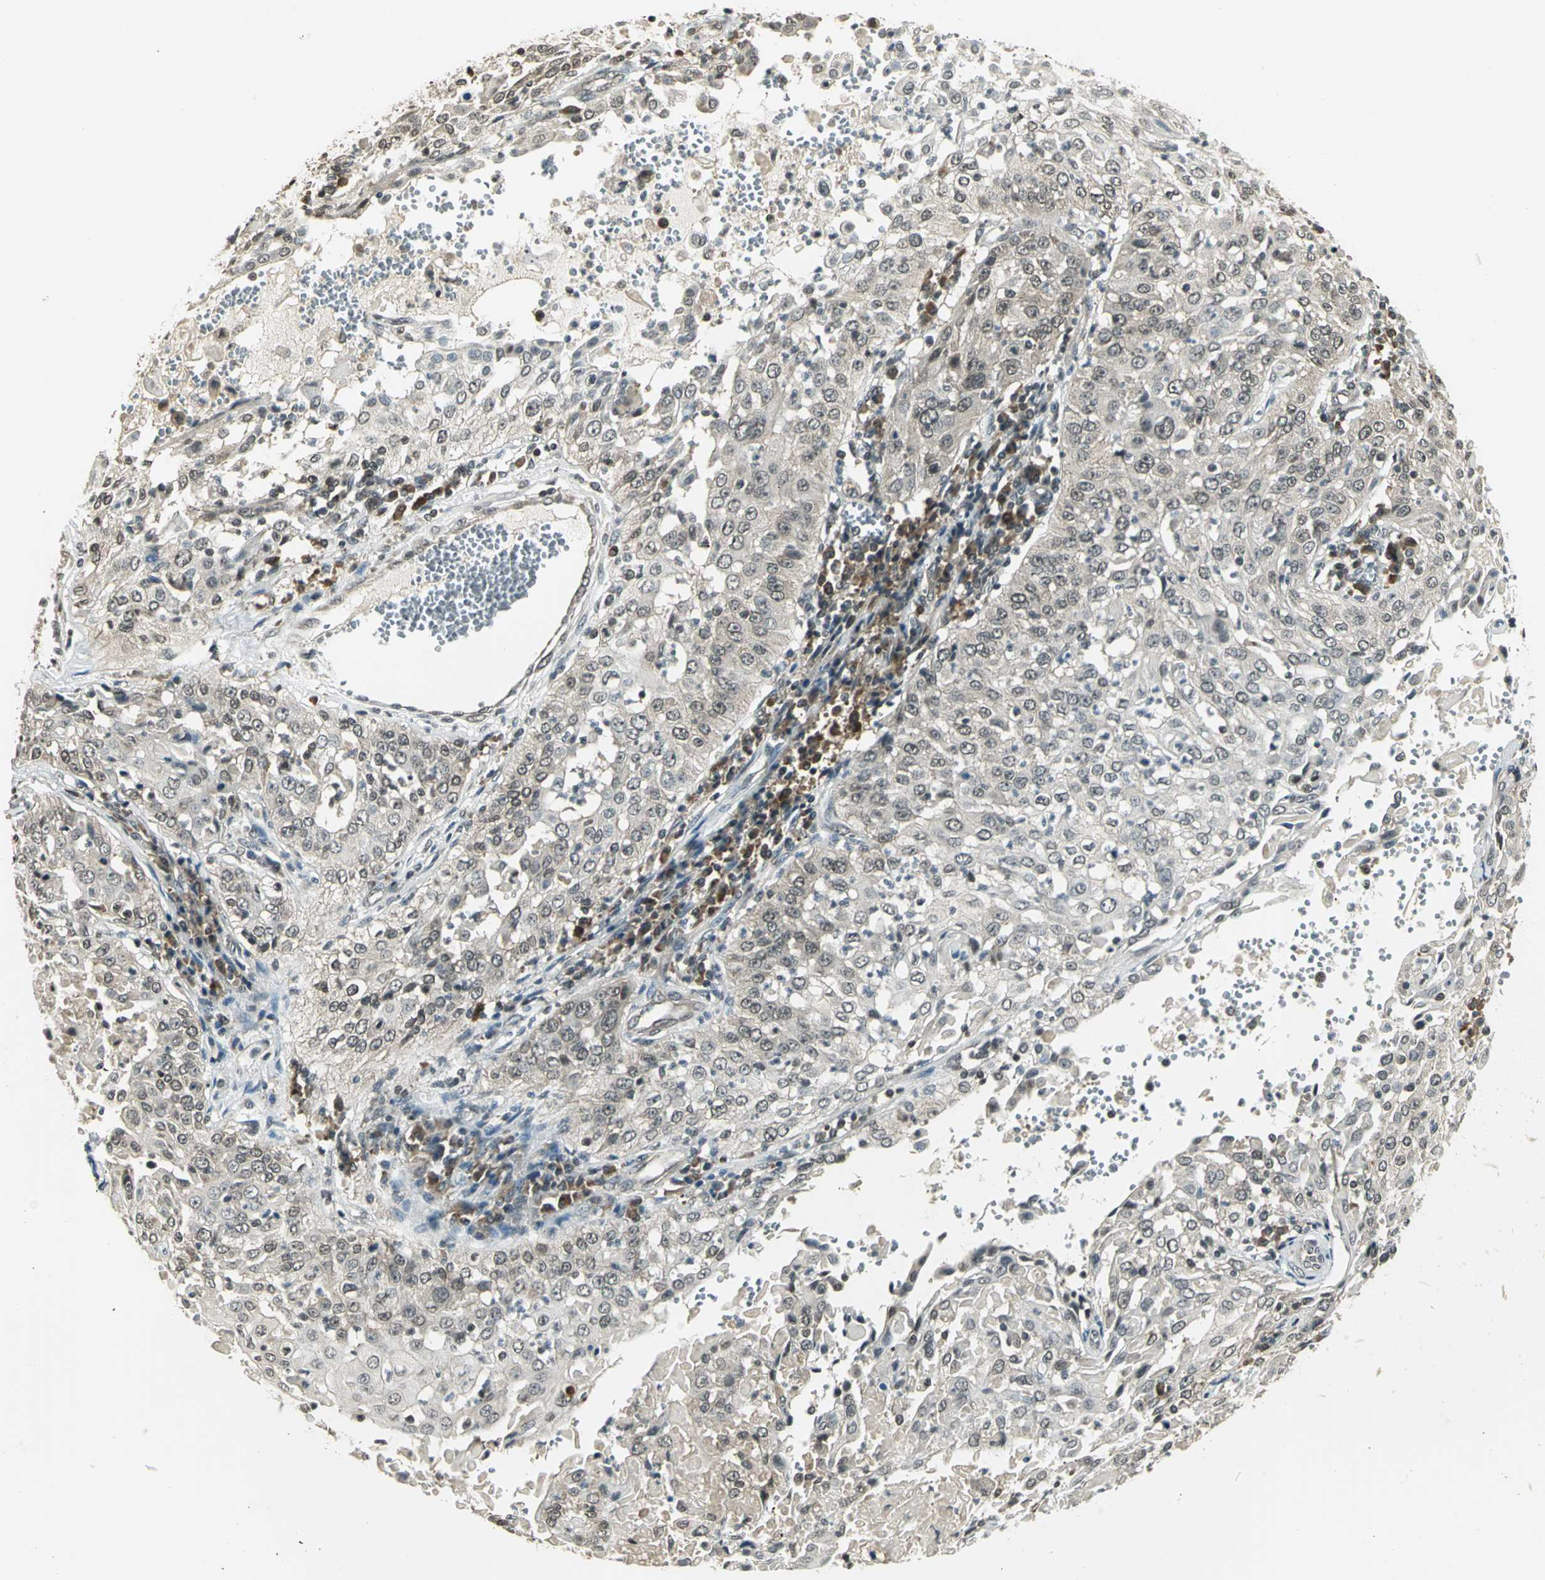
{"staining": {"intensity": "weak", "quantity": "25%-75%", "location": "cytoplasmic/membranous"}, "tissue": "cervical cancer", "cell_type": "Tumor cells", "image_type": "cancer", "snomed": [{"axis": "morphology", "description": "Squamous cell carcinoma, NOS"}, {"axis": "topography", "description": "Cervix"}], "caption": "IHC (DAB) staining of cervical cancer demonstrates weak cytoplasmic/membranous protein staining in approximately 25%-75% of tumor cells.", "gene": "CDC34", "patient": {"sex": "female", "age": 39}}